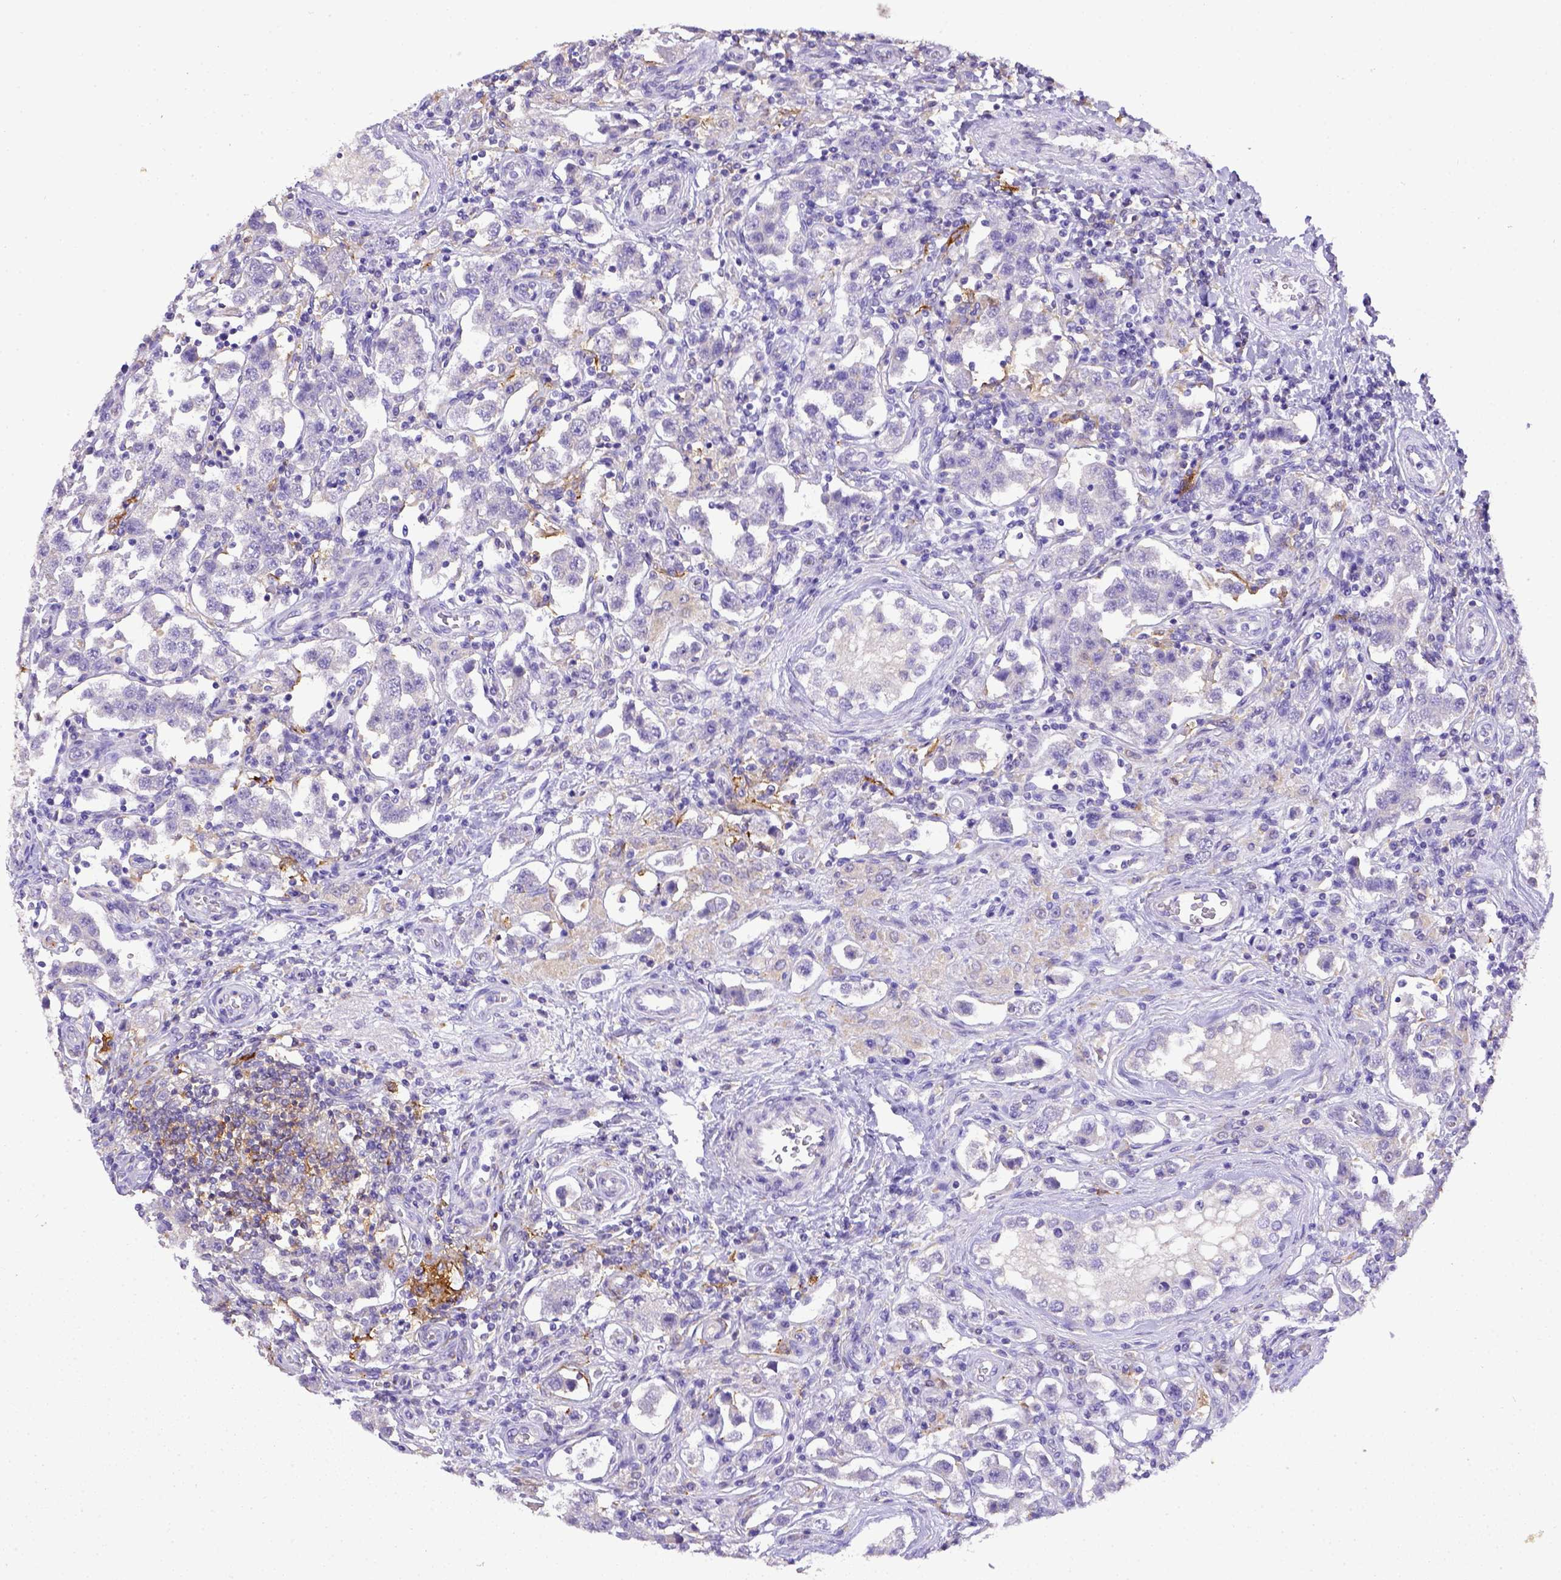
{"staining": {"intensity": "negative", "quantity": "none", "location": "none"}, "tissue": "testis cancer", "cell_type": "Tumor cells", "image_type": "cancer", "snomed": [{"axis": "morphology", "description": "Seminoma, NOS"}, {"axis": "topography", "description": "Testis"}], "caption": "Immunohistochemistry micrograph of testis cancer (seminoma) stained for a protein (brown), which displays no staining in tumor cells.", "gene": "CD40", "patient": {"sex": "male", "age": 37}}